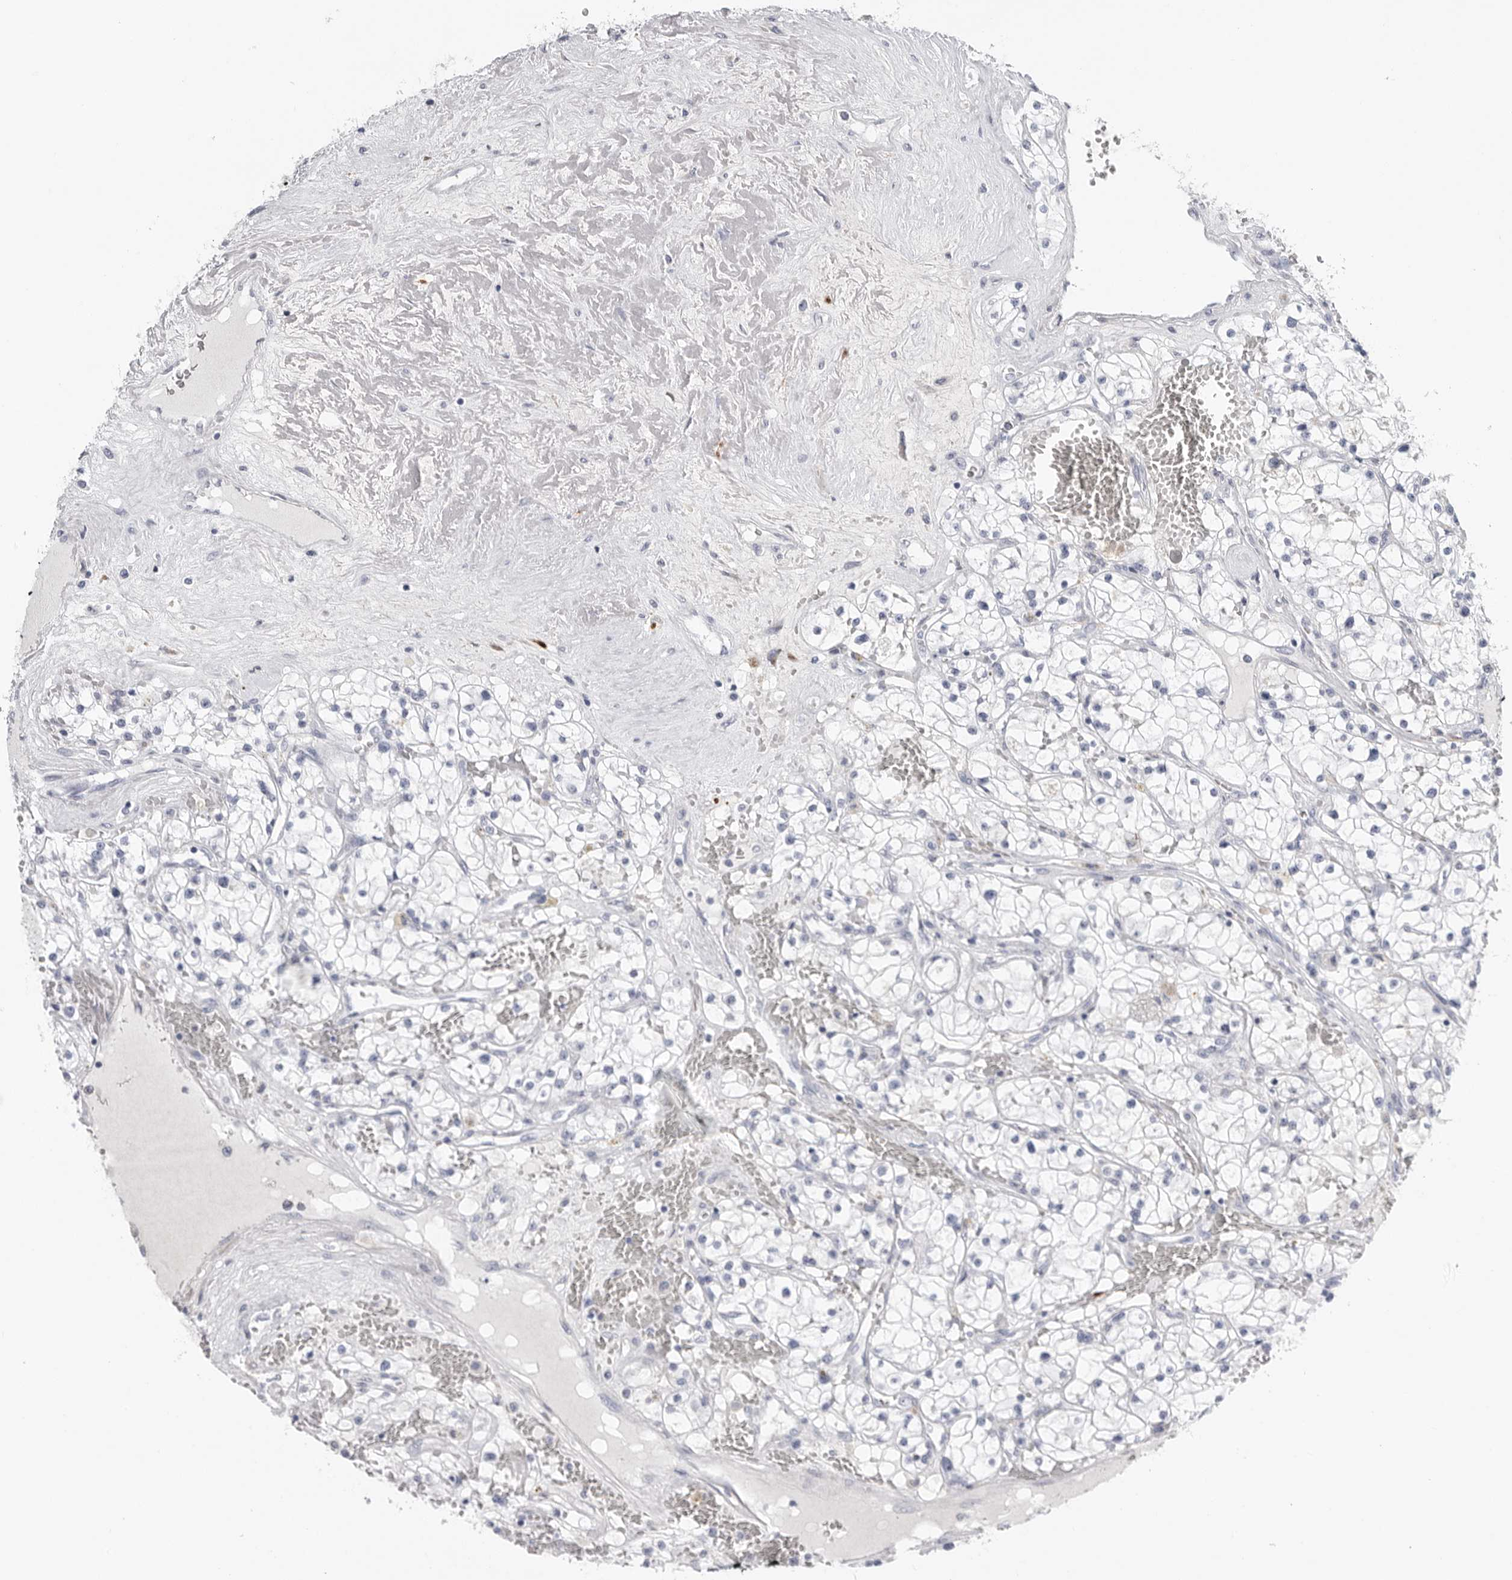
{"staining": {"intensity": "negative", "quantity": "none", "location": "none"}, "tissue": "renal cancer", "cell_type": "Tumor cells", "image_type": "cancer", "snomed": [{"axis": "morphology", "description": "Normal tissue, NOS"}, {"axis": "morphology", "description": "Adenocarcinoma, NOS"}, {"axis": "topography", "description": "Kidney"}], "caption": "Renal cancer was stained to show a protein in brown. There is no significant staining in tumor cells. The staining is performed using DAB (3,3'-diaminobenzidine) brown chromogen with nuclei counter-stained in using hematoxylin.", "gene": "TIMP1", "patient": {"sex": "male", "age": 68}}